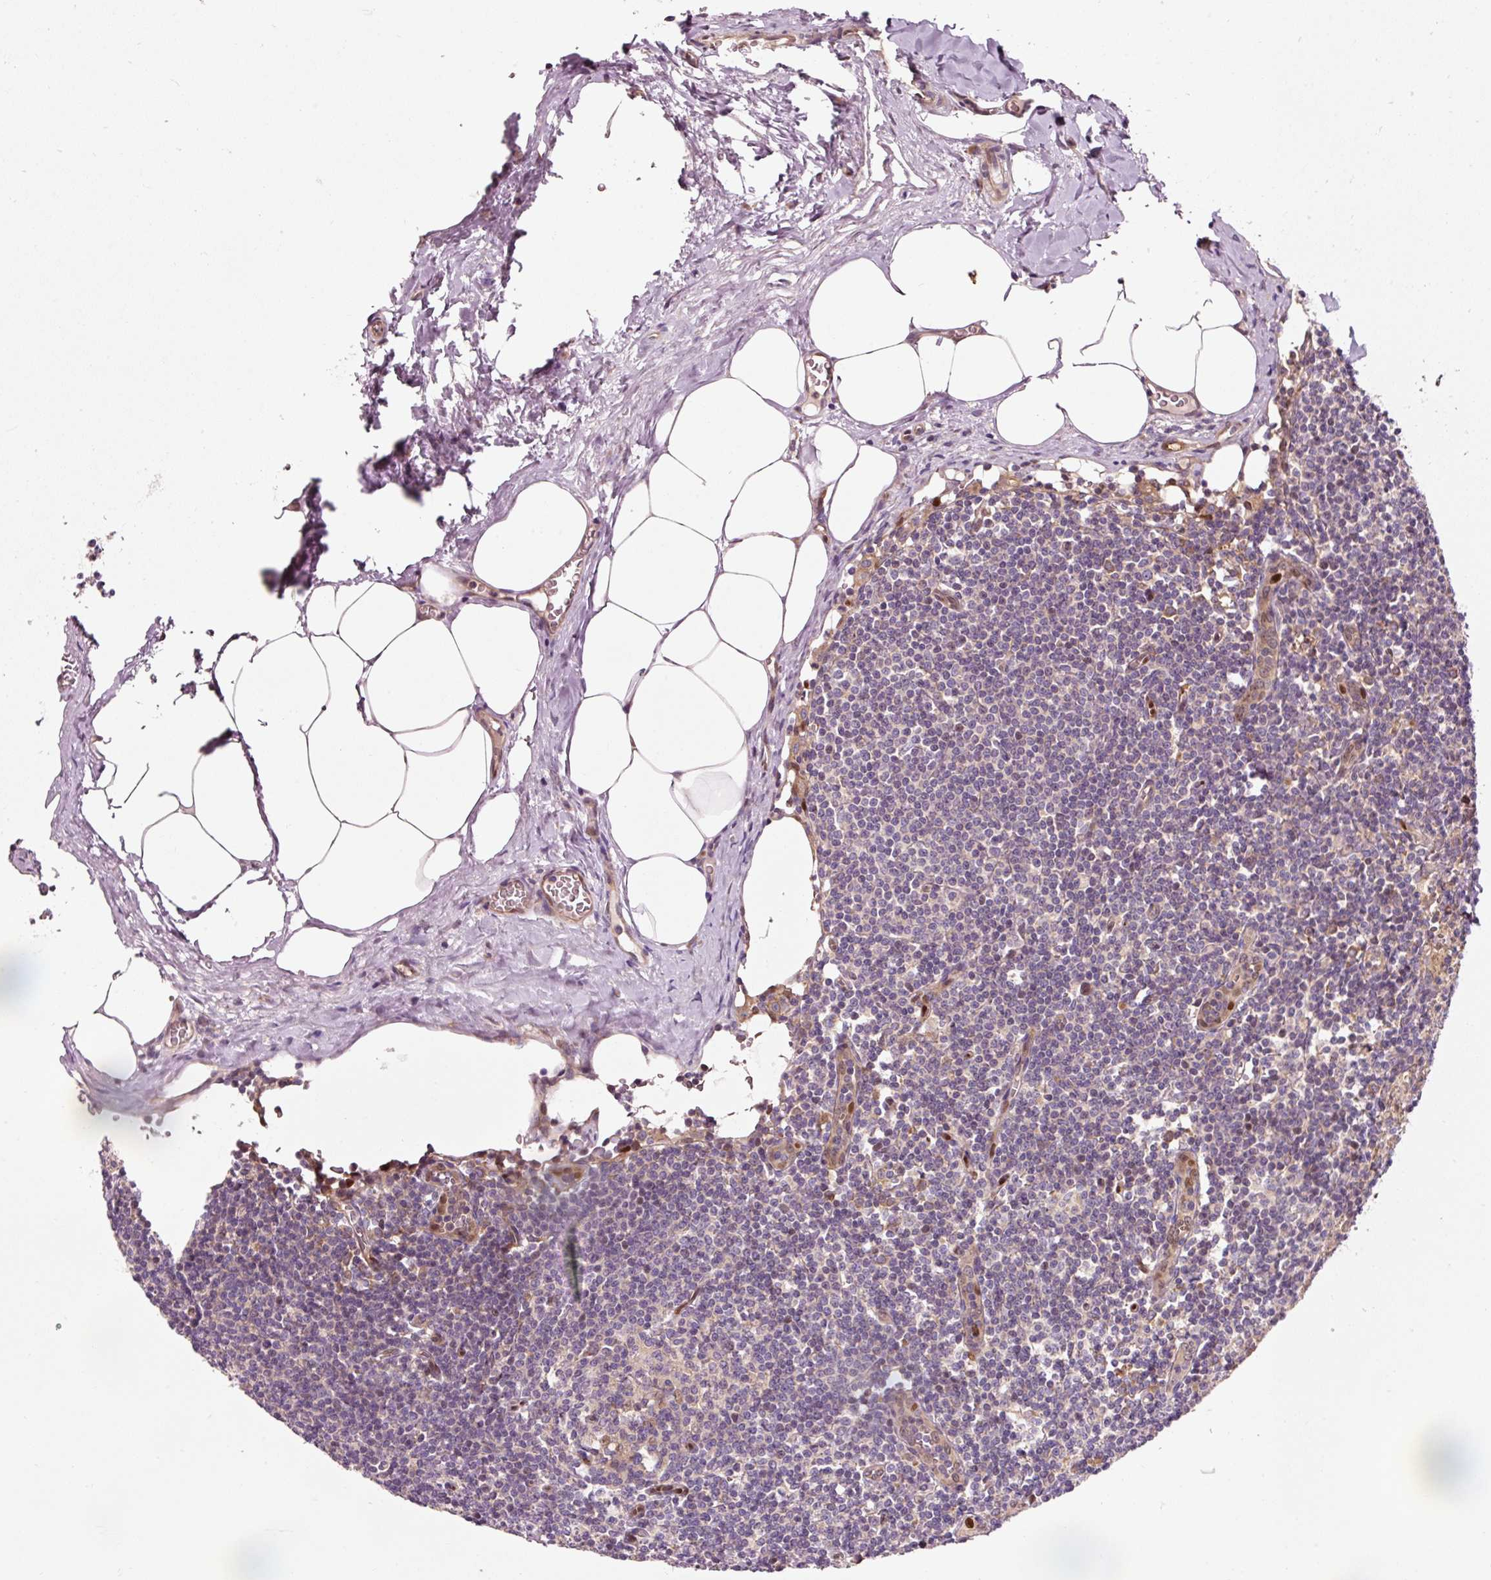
{"staining": {"intensity": "negative", "quantity": "none", "location": "none"}, "tissue": "lymph node", "cell_type": "Germinal center cells", "image_type": "normal", "snomed": [{"axis": "morphology", "description": "Normal tissue, NOS"}, {"axis": "topography", "description": "Lymph node"}], "caption": "DAB (3,3'-diaminobenzidine) immunohistochemical staining of benign lymph node displays no significant expression in germinal center cells. The staining was performed using DAB (3,3'-diaminobenzidine) to visualize the protein expression in brown, while the nuclei were stained in blue with hematoxylin (Magnification: 20x).", "gene": "NAPA", "patient": {"sex": "female", "age": 59}}